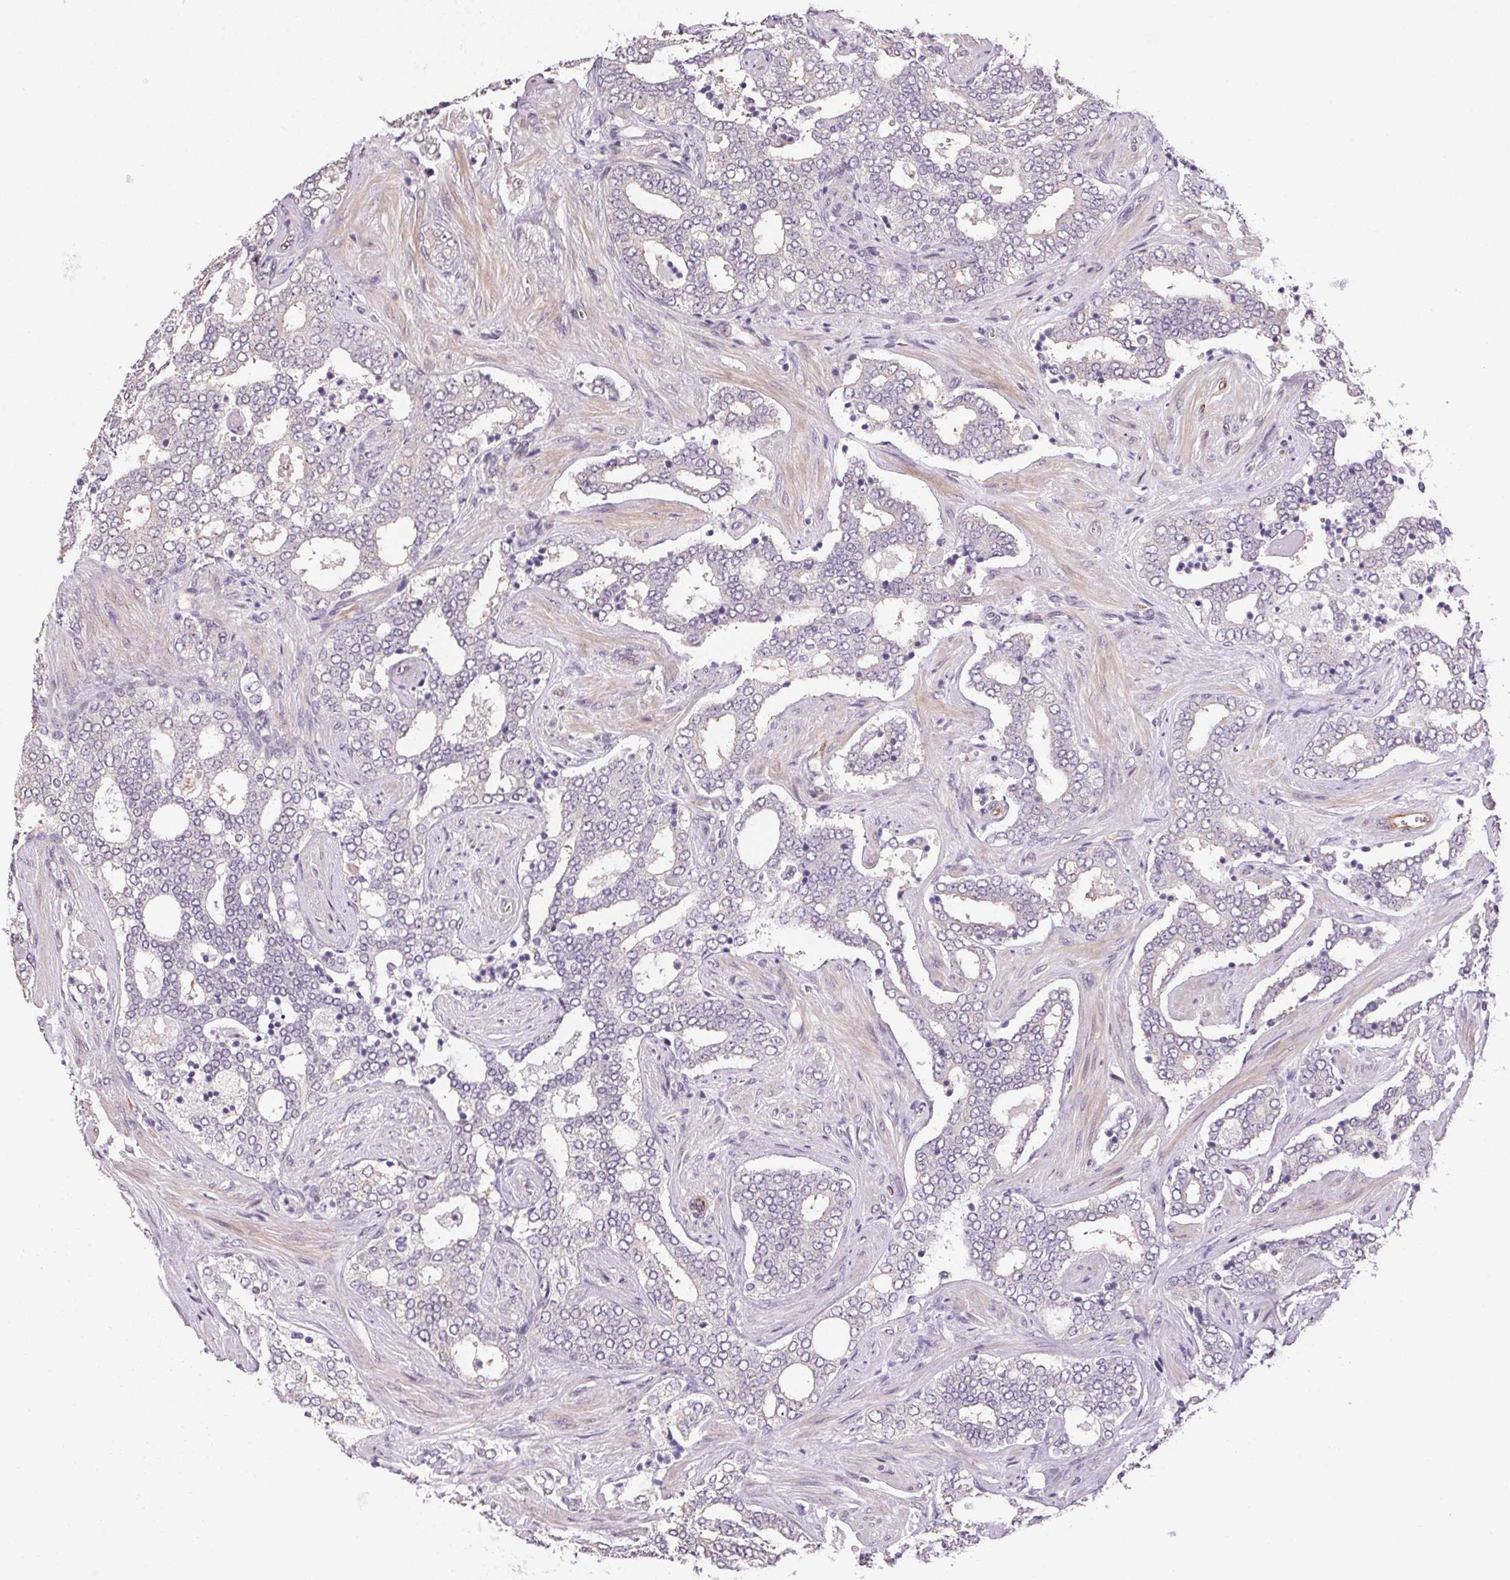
{"staining": {"intensity": "negative", "quantity": "none", "location": "none"}, "tissue": "prostate cancer", "cell_type": "Tumor cells", "image_type": "cancer", "snomed": [{"axis": "morphology", "description": "Adenocarcinoma, High grade"}, {"axis": "topography", "description": "Prostate"}], "caption": "Tumor cells are negative for brown protein staining in prostate cancer. The staining is performed using DAB (3,3'-diaminobenzidine) brown chromogen with nuclei counter-stained in using hematoxylin.", "gene": "GYG2", "patient": {"sex": "male", "age": 60}}